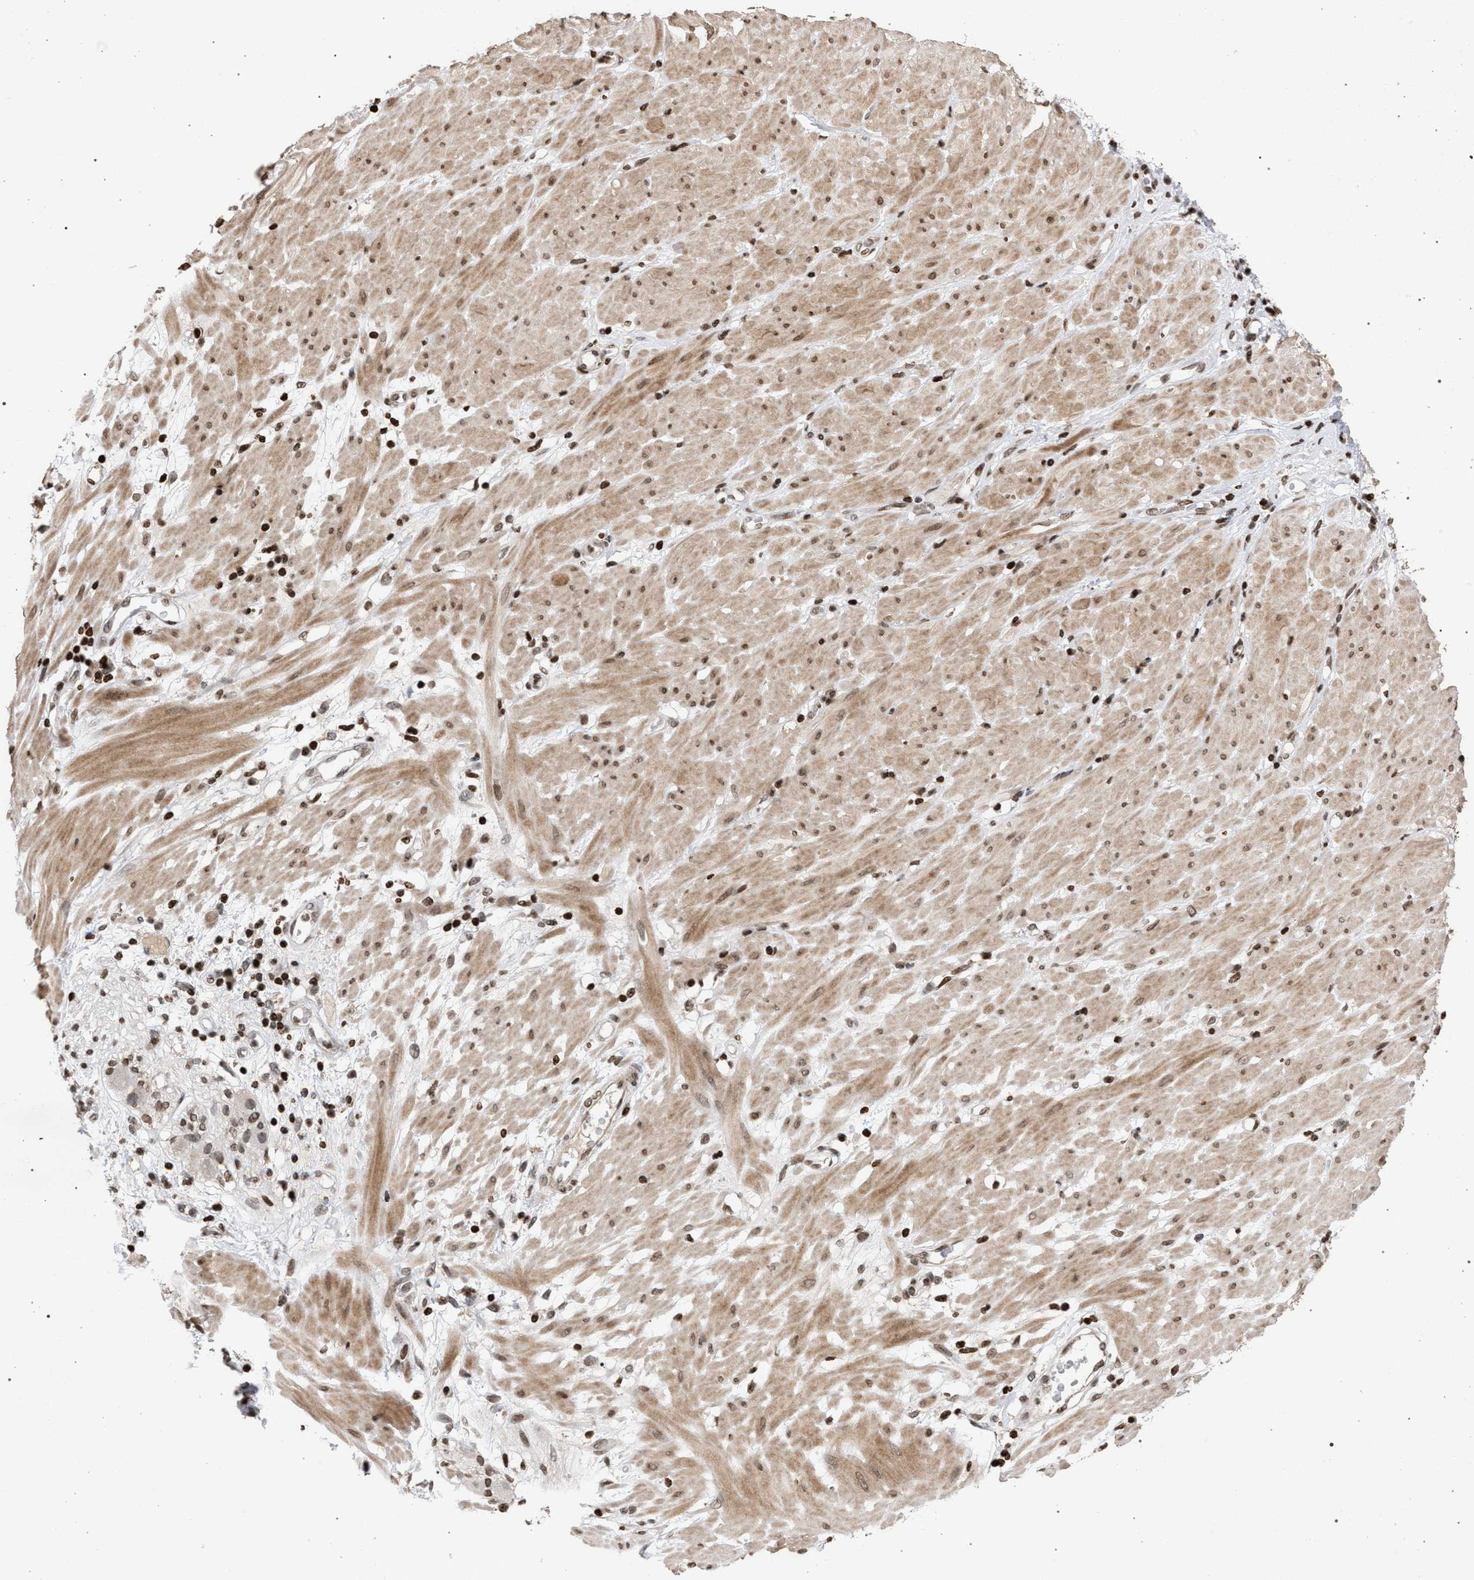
{"staining": {"intensity": "negative", "quantity": "none", "location": "none"}, "tissue": "stomach cancer", "cell_type": "Tumor cells", "image_type": "cancer", "snomed": [{"axis": "morphology", "description": "Adenocarcinoma, NOS"}, {"axis": "topography", "description": "Stomach"}, {"axis": "topography", "description": "Stomach, lower"}], "caption": "Stomach cancer stained for a protein using immunohistochemistry (IHC) reveals no positivity tumor cells.", "gene": "FOXD3", "patient": {"sex": "female", "age": 48}}